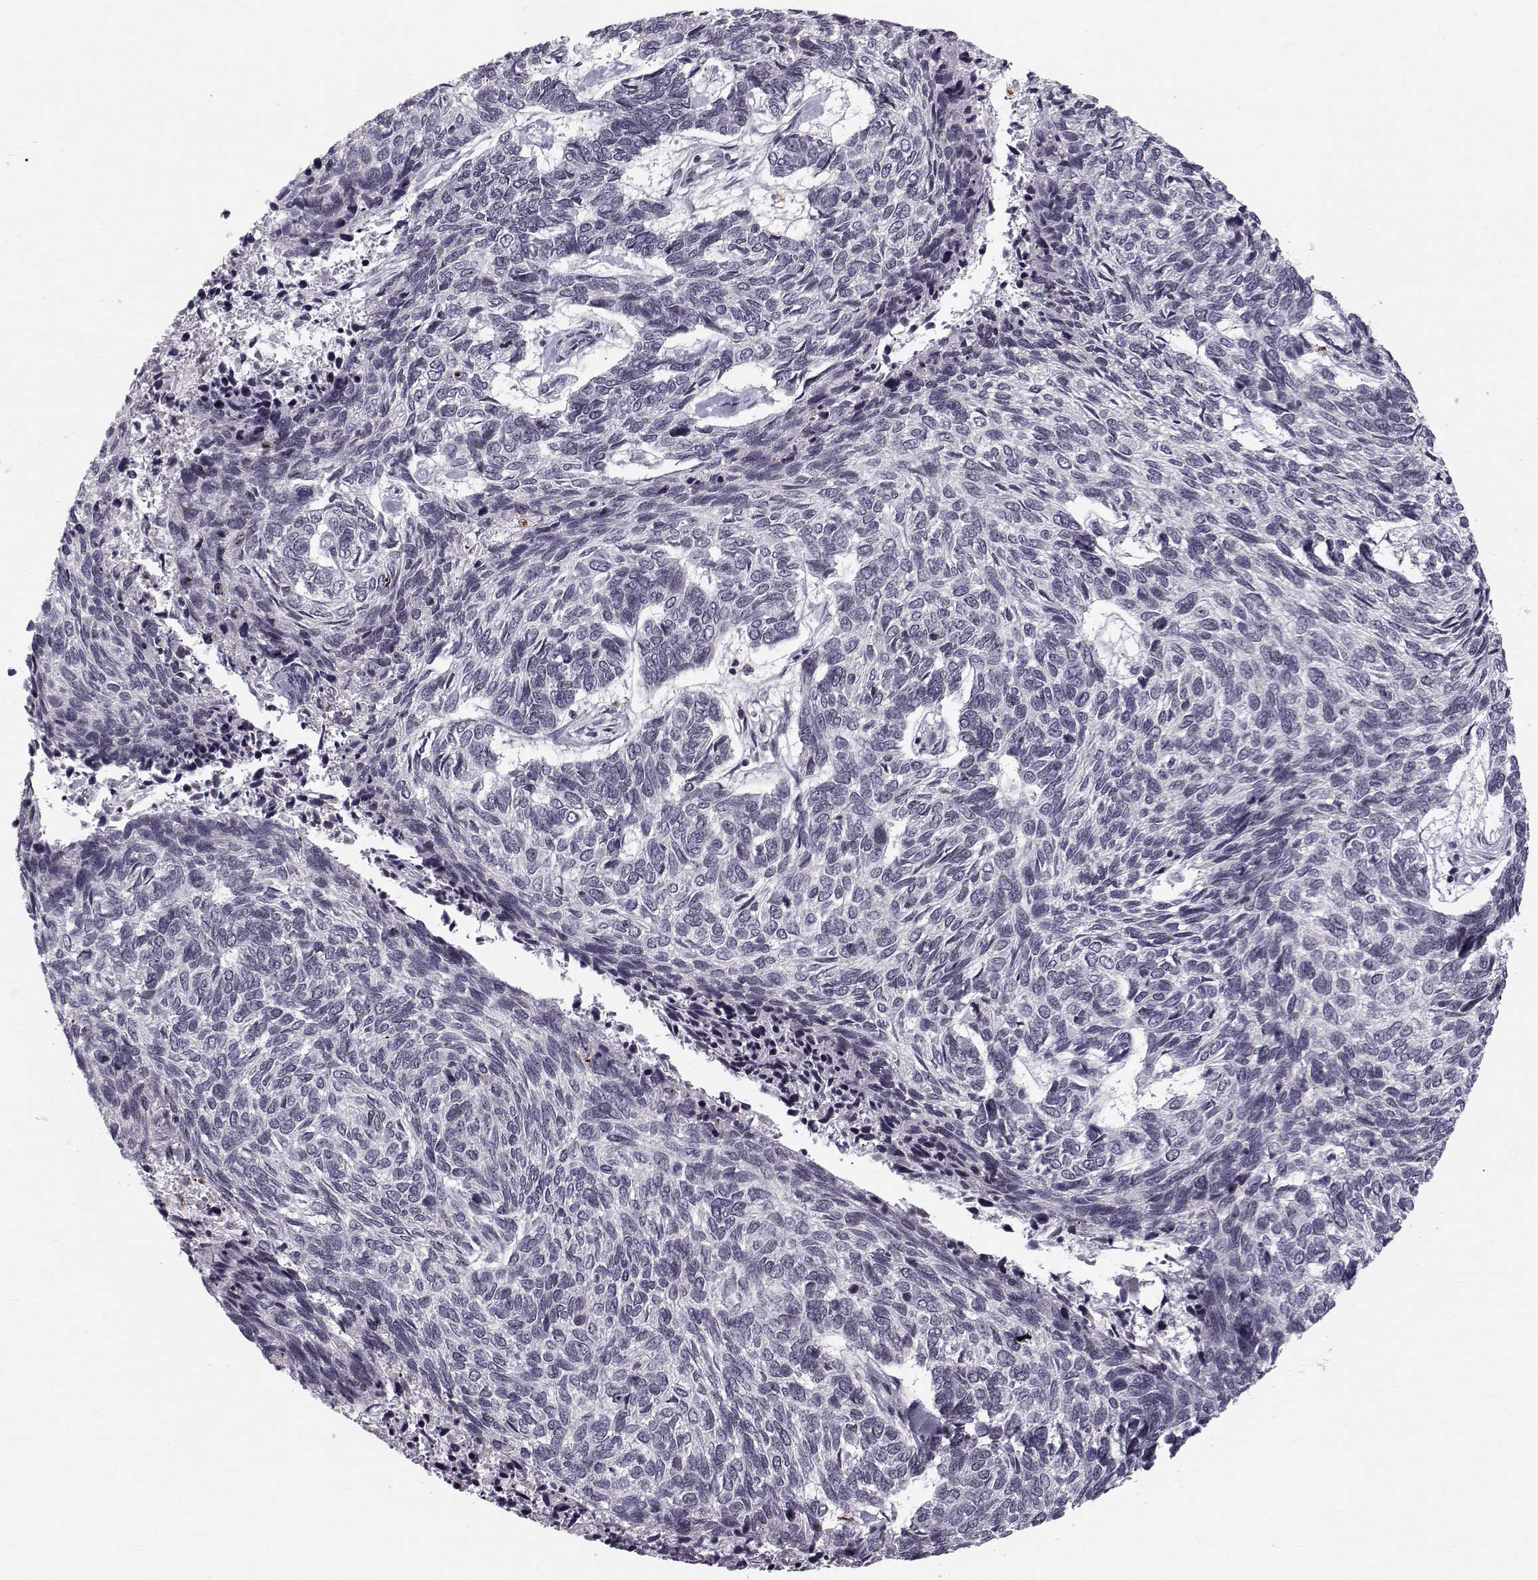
{"staining": {"intensity": "negative", "quantity": "none", "location": "none"}, "tissue": "skin cancer", "cell_type": "Tumor cells", "image_type": "cancer", "snomed": [{"axis": "morphology", "description": "Basal cell carcinoma"}, {"axis": "topography", "description": "Skin"}], "caption": "IHC of human skin basal cell carcinoma reveals no expression in tumor cells.", "gene": "MARCHF4", "patient": {"sex": "female", "age": 65}}